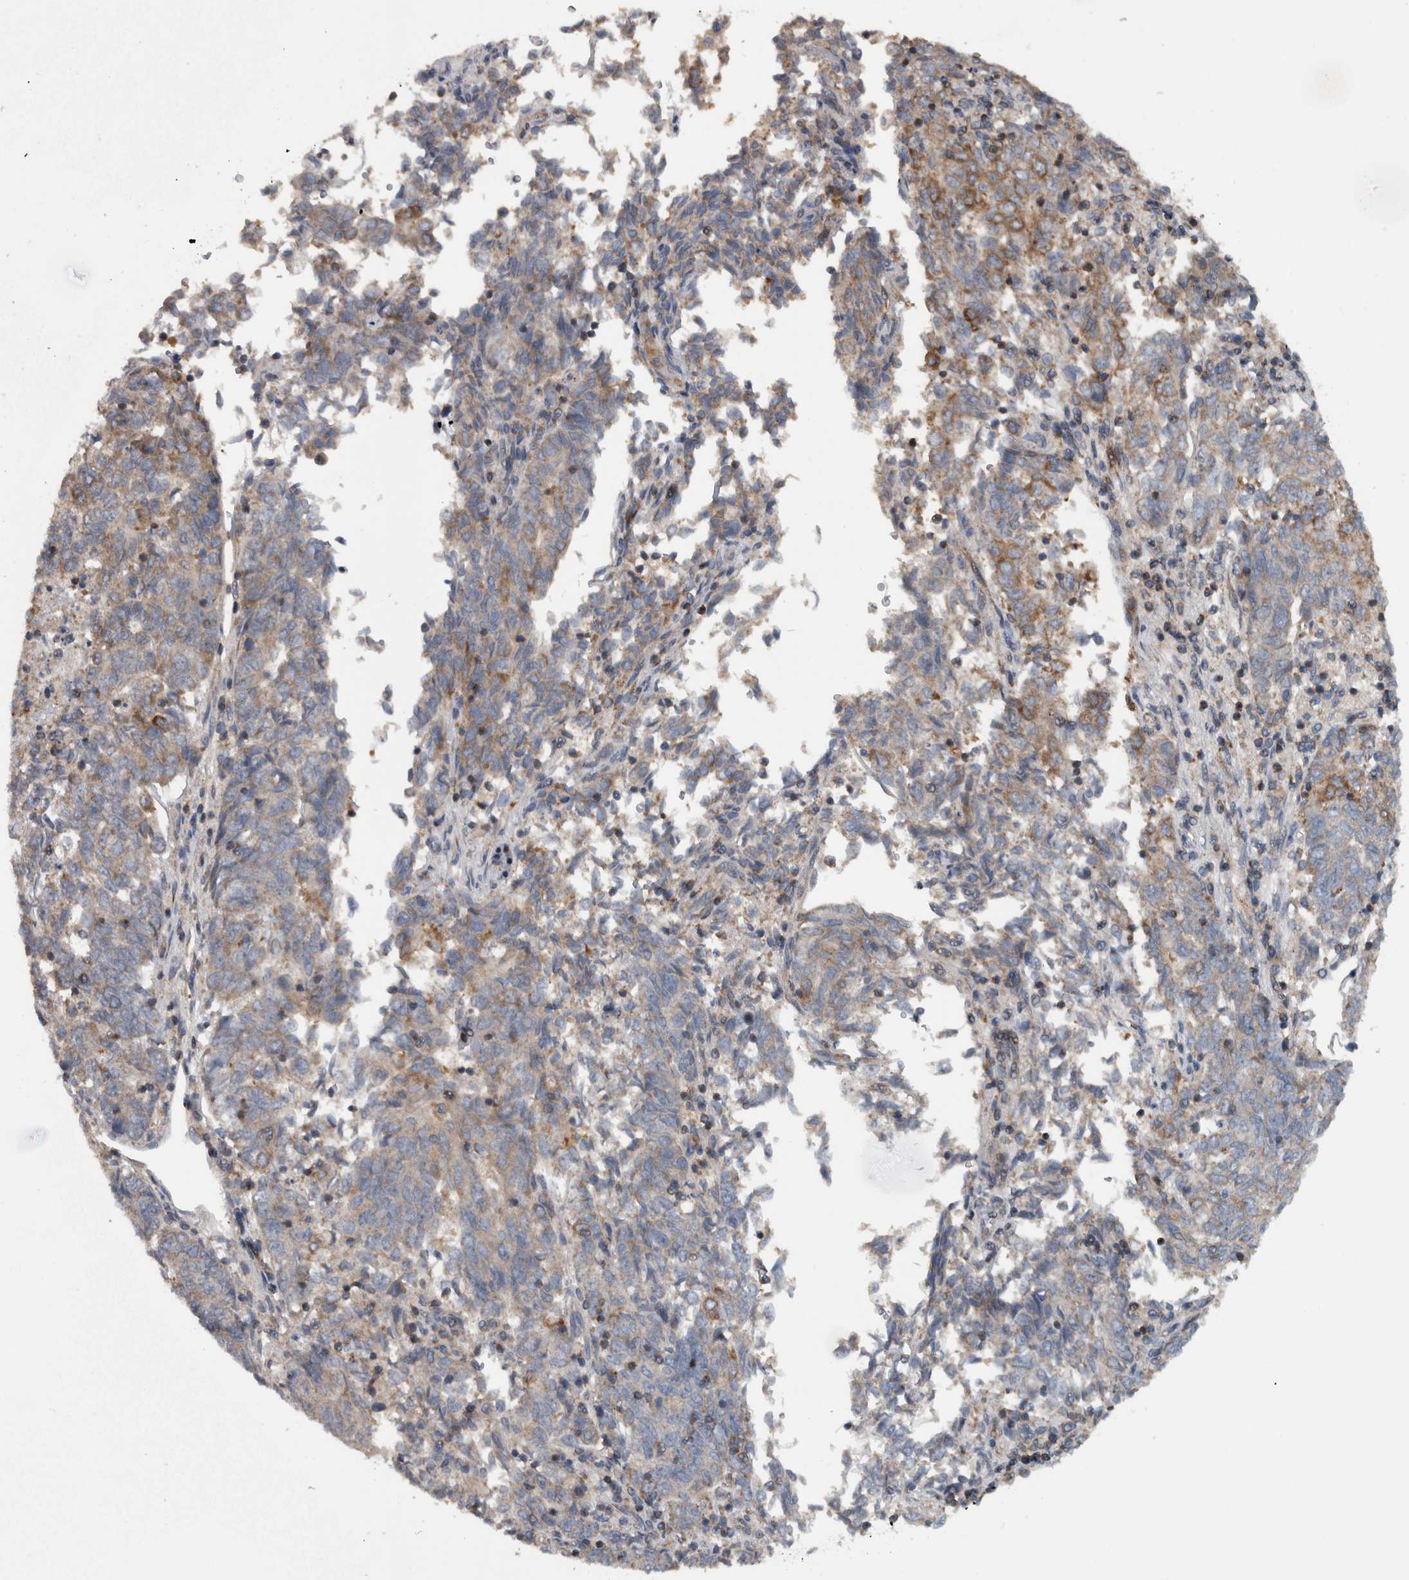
{"staining": {"intensity": "moderate", "quantity": "25%-75%", "location": "cytoplasmic/membranous"}, "tissue": "endometrial cancer", "cell_type": "Tumor cells", "image_type": "cancer", "snomed": [{"axis": "morphology", "description": "Adenocarcinoma, NOS"}, {"axis": "topography", "description": "Endometrium"}], "caption": "Endometrial adenocarcinoma was stained to show a protein in brown. There is medium levels of moderate cytoplasmic/membranous staining in about 25%-75% of tumor cells.", "gene": "BAIAP2L1", "patient": {"sex": "female", "age": 80}}